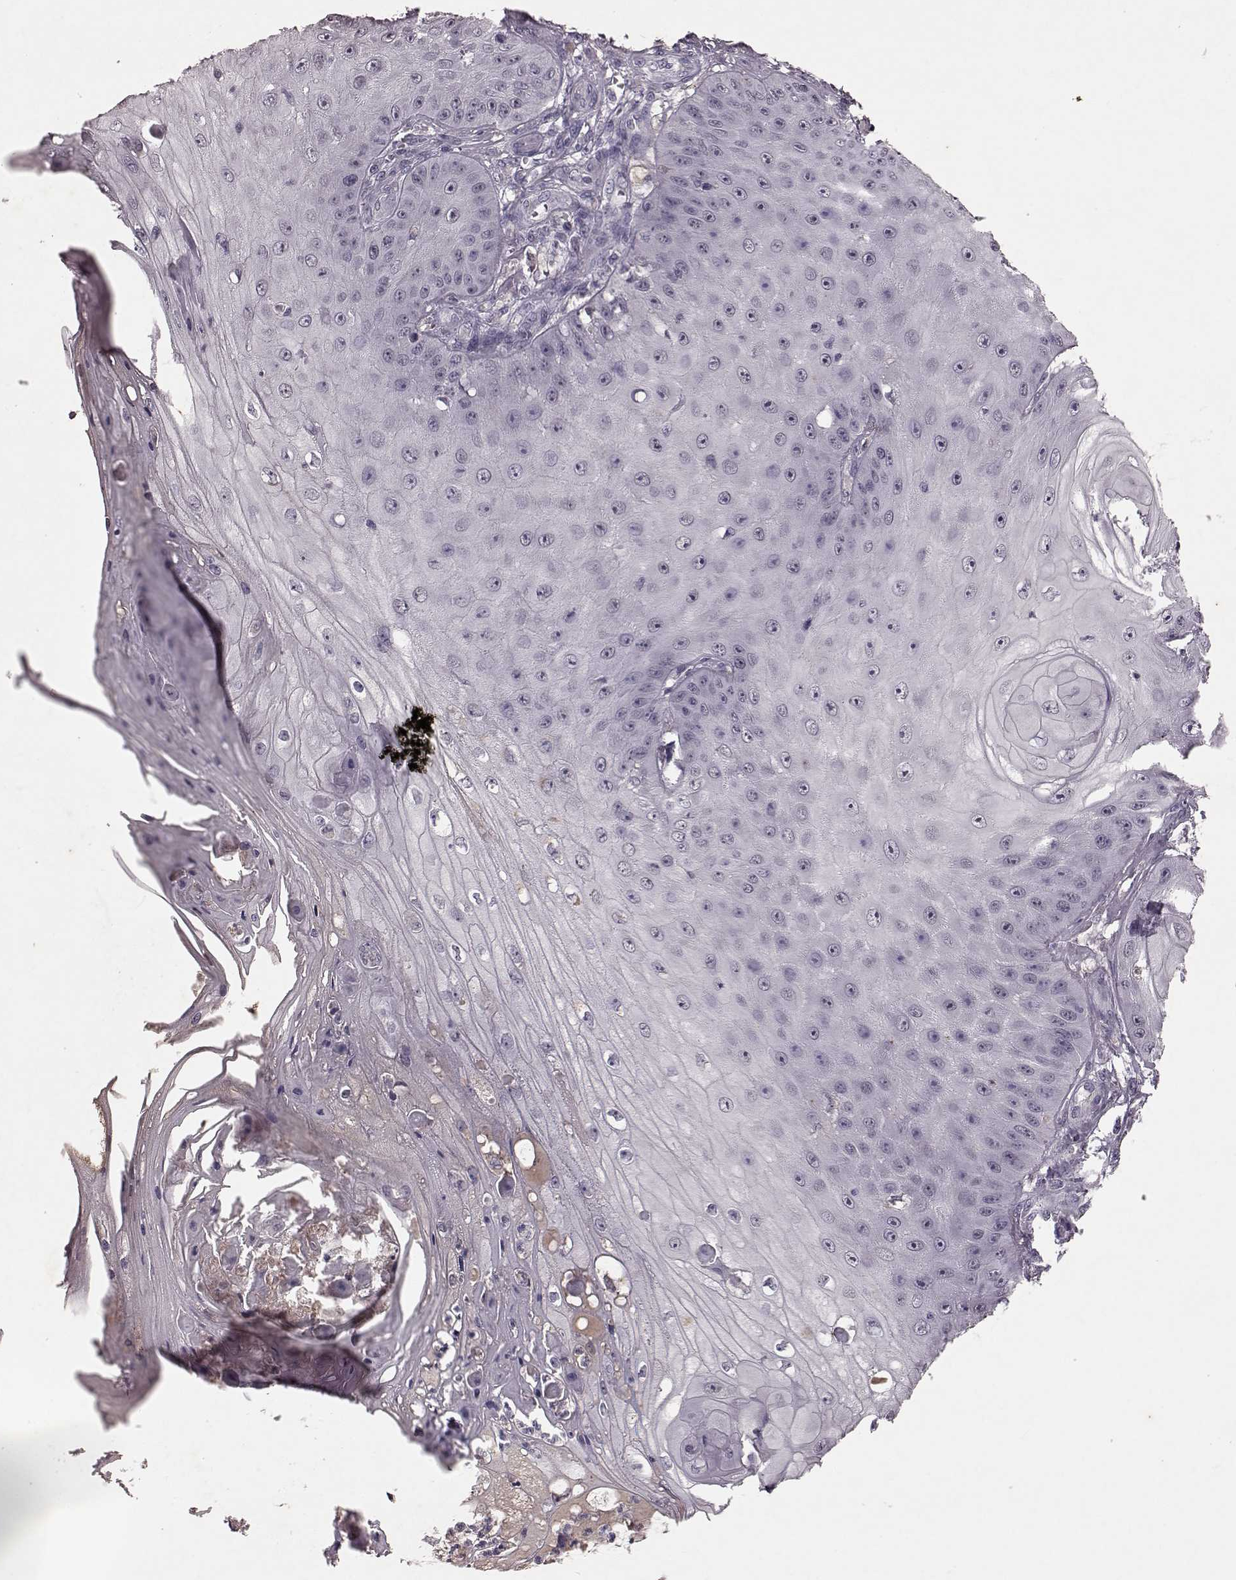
{"staining": {"intensity": "negative", "quantity": "none", "location": "none"}, "tissue": "skin cancer", "cell_type": "Tumor cells", "image_type": "cancer", "snomed": [{"axis": "morphology", "description": "Squamous cell carcinoma, NOS"}, {"axis": "topography", "description": "Skin"}], "caption": "IHC photomicrograph of human skin cancer (squamous cell carcinoma) stained for a protein (brown), which demonstrates no positivity in tumor cells.", "gene": "FRRS1L", "patient": {"sex": "male", "age": 70}}